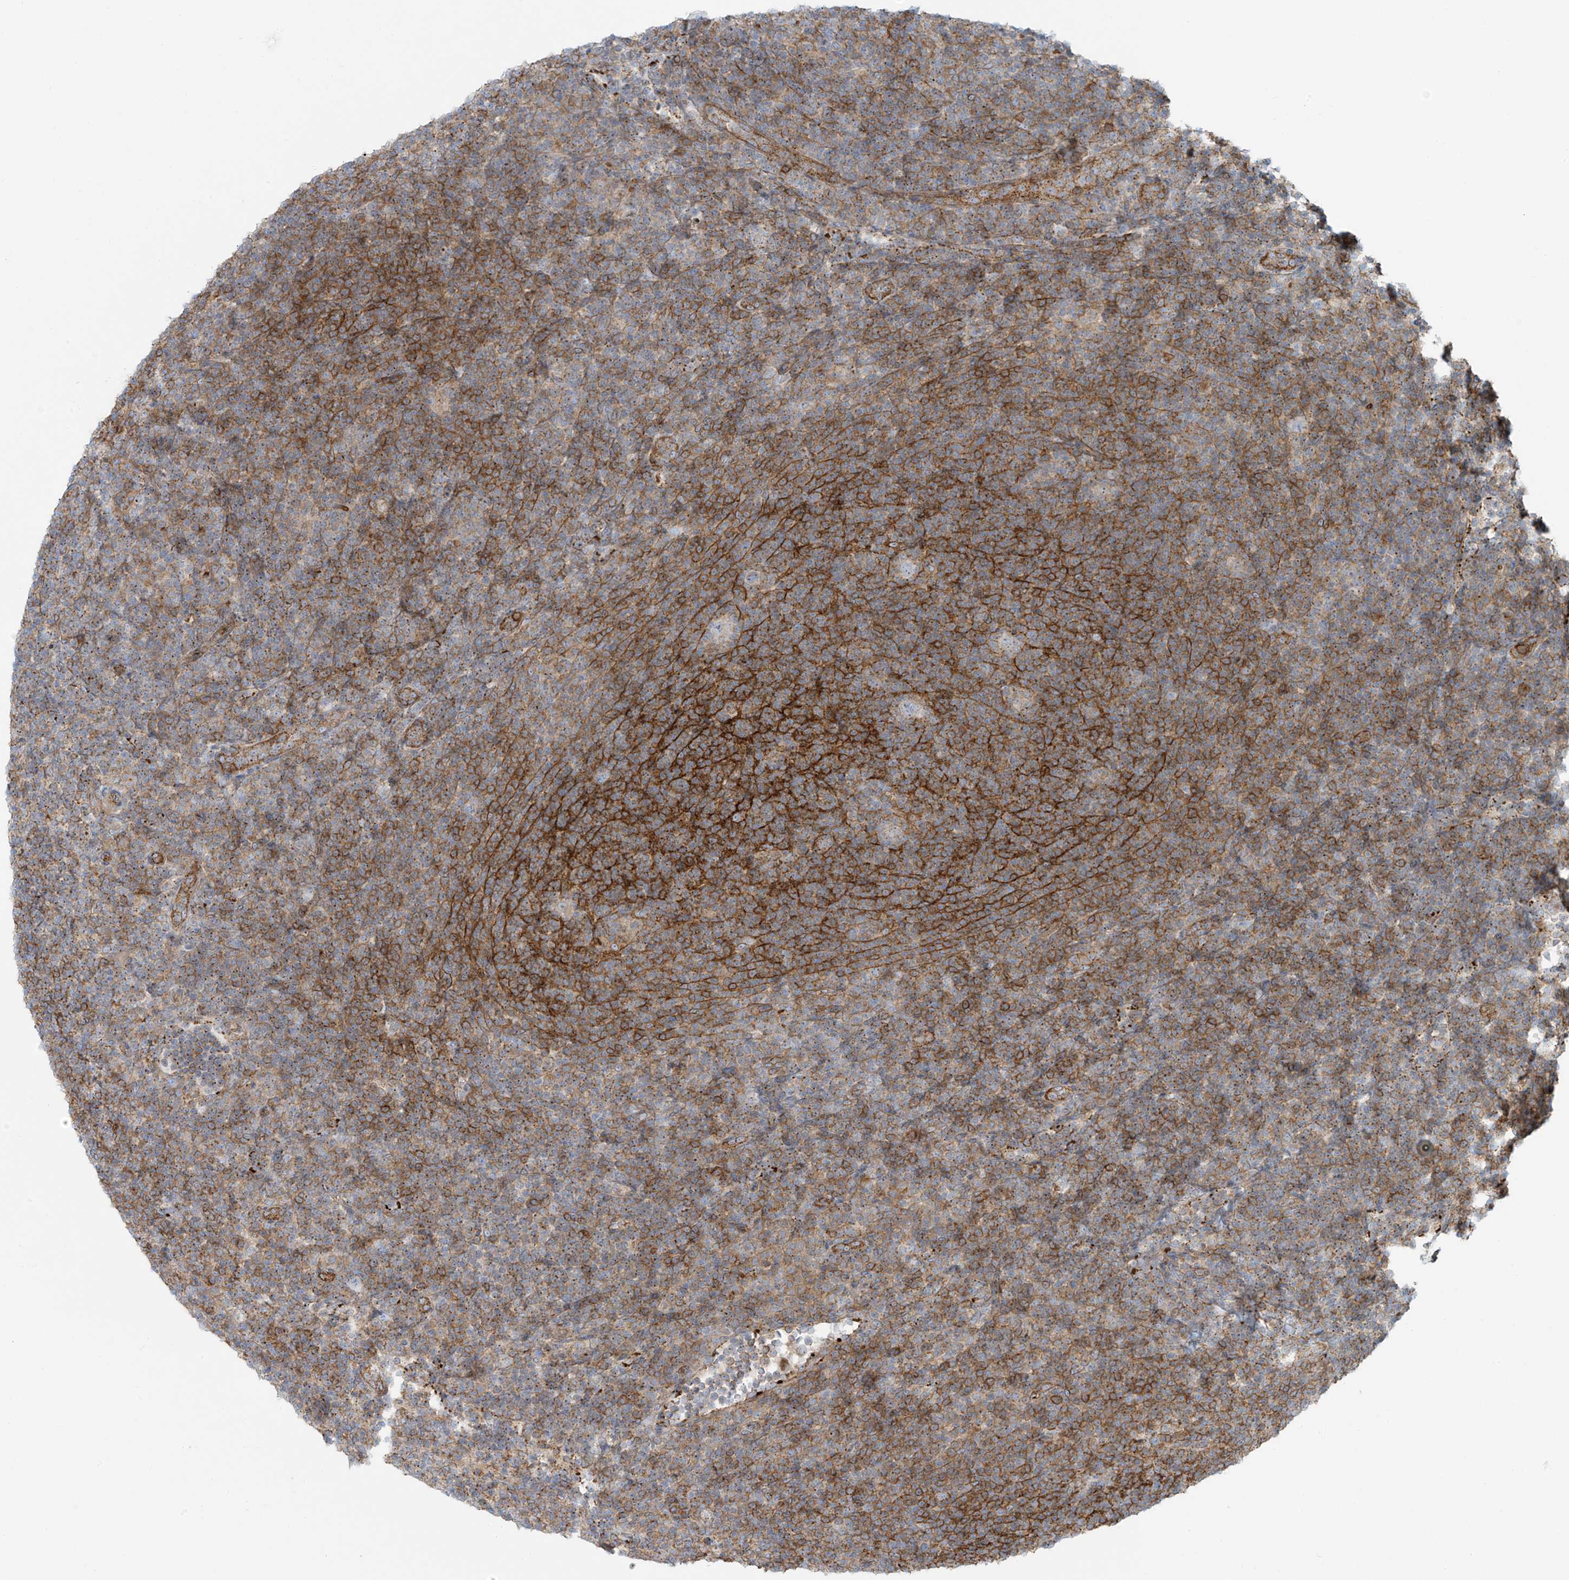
{"staining": {"intensity": "negative", "quantity": "none", "location": "none"}, "tissue": "lymphoma", "cell_type": "Tumor cells", "image_type": "cancer", "snomed": [{"axis": "morphology", "description": "Hodgkin's disease, NOS"}, {"axis": "topography", "description": "Lymph node"}], "caption": "This image is of lymphoma stained with immunohistochemistry (IHC) to label a protein in brown with the nuclei are counter-stained blue. There is no positivity in tumor cells. The staining is performed using DAB brown chromogen with nuclei counter-stained in using hematoxylin.", "gene": "LZTS3", "patient": {"sex": "female", "age": 57}}